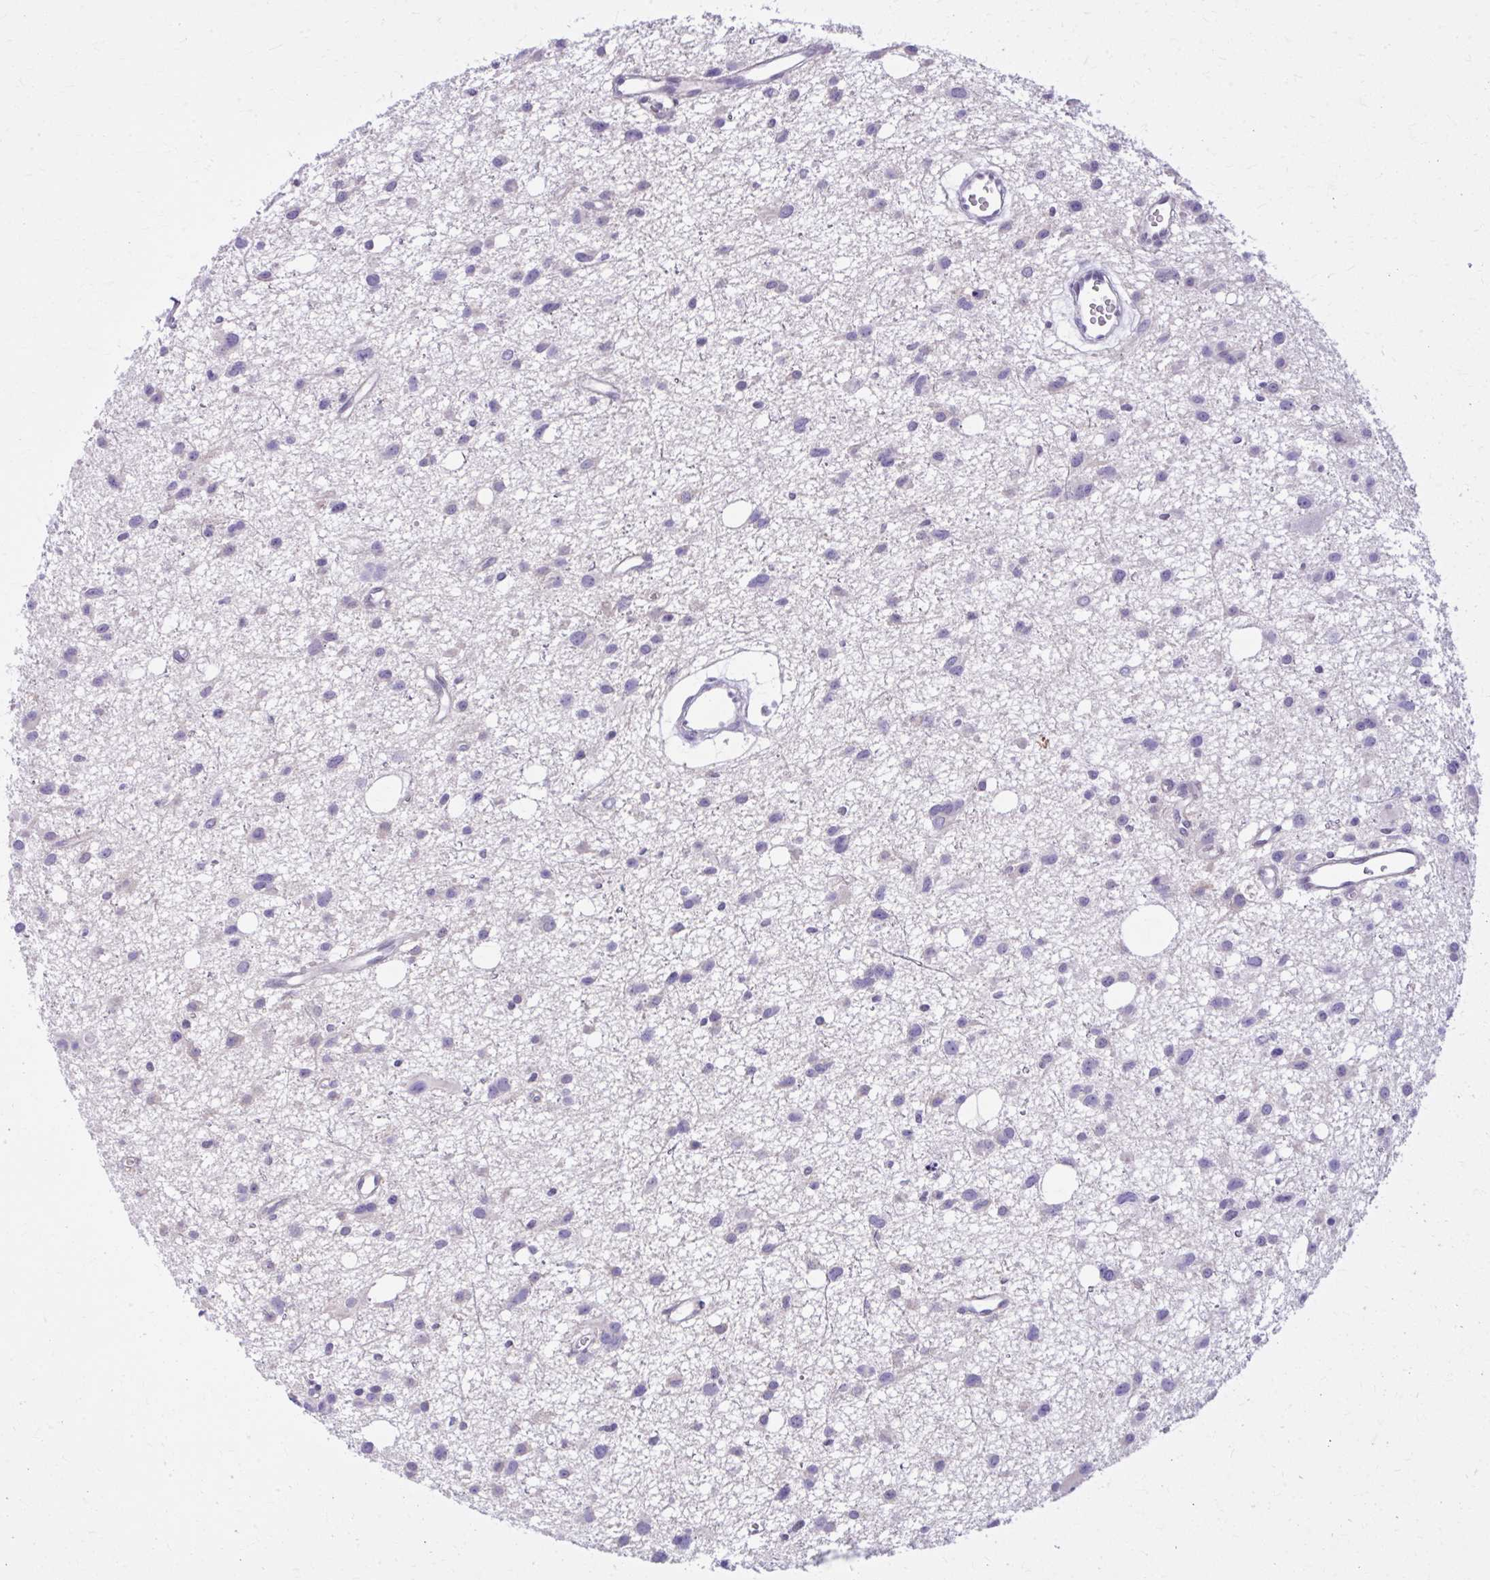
{"staining": {"intensity": "negative", "quantity": "none", "location": "none"}, "tissue": "glioma", "cell_type": "Tumor cells", "image_type": "cancer", "snomed": [{"axis": "morphology", "description": "Glioma, malignant, High grade"}, {"axis": "topography", "description": "Brain"}], "caption": "DAB immunohistochemical staining of human glioma shows no significant staining in tumor cells.", "gene": "RASL11B", "patient": {"sex": "male", "age": 23}}